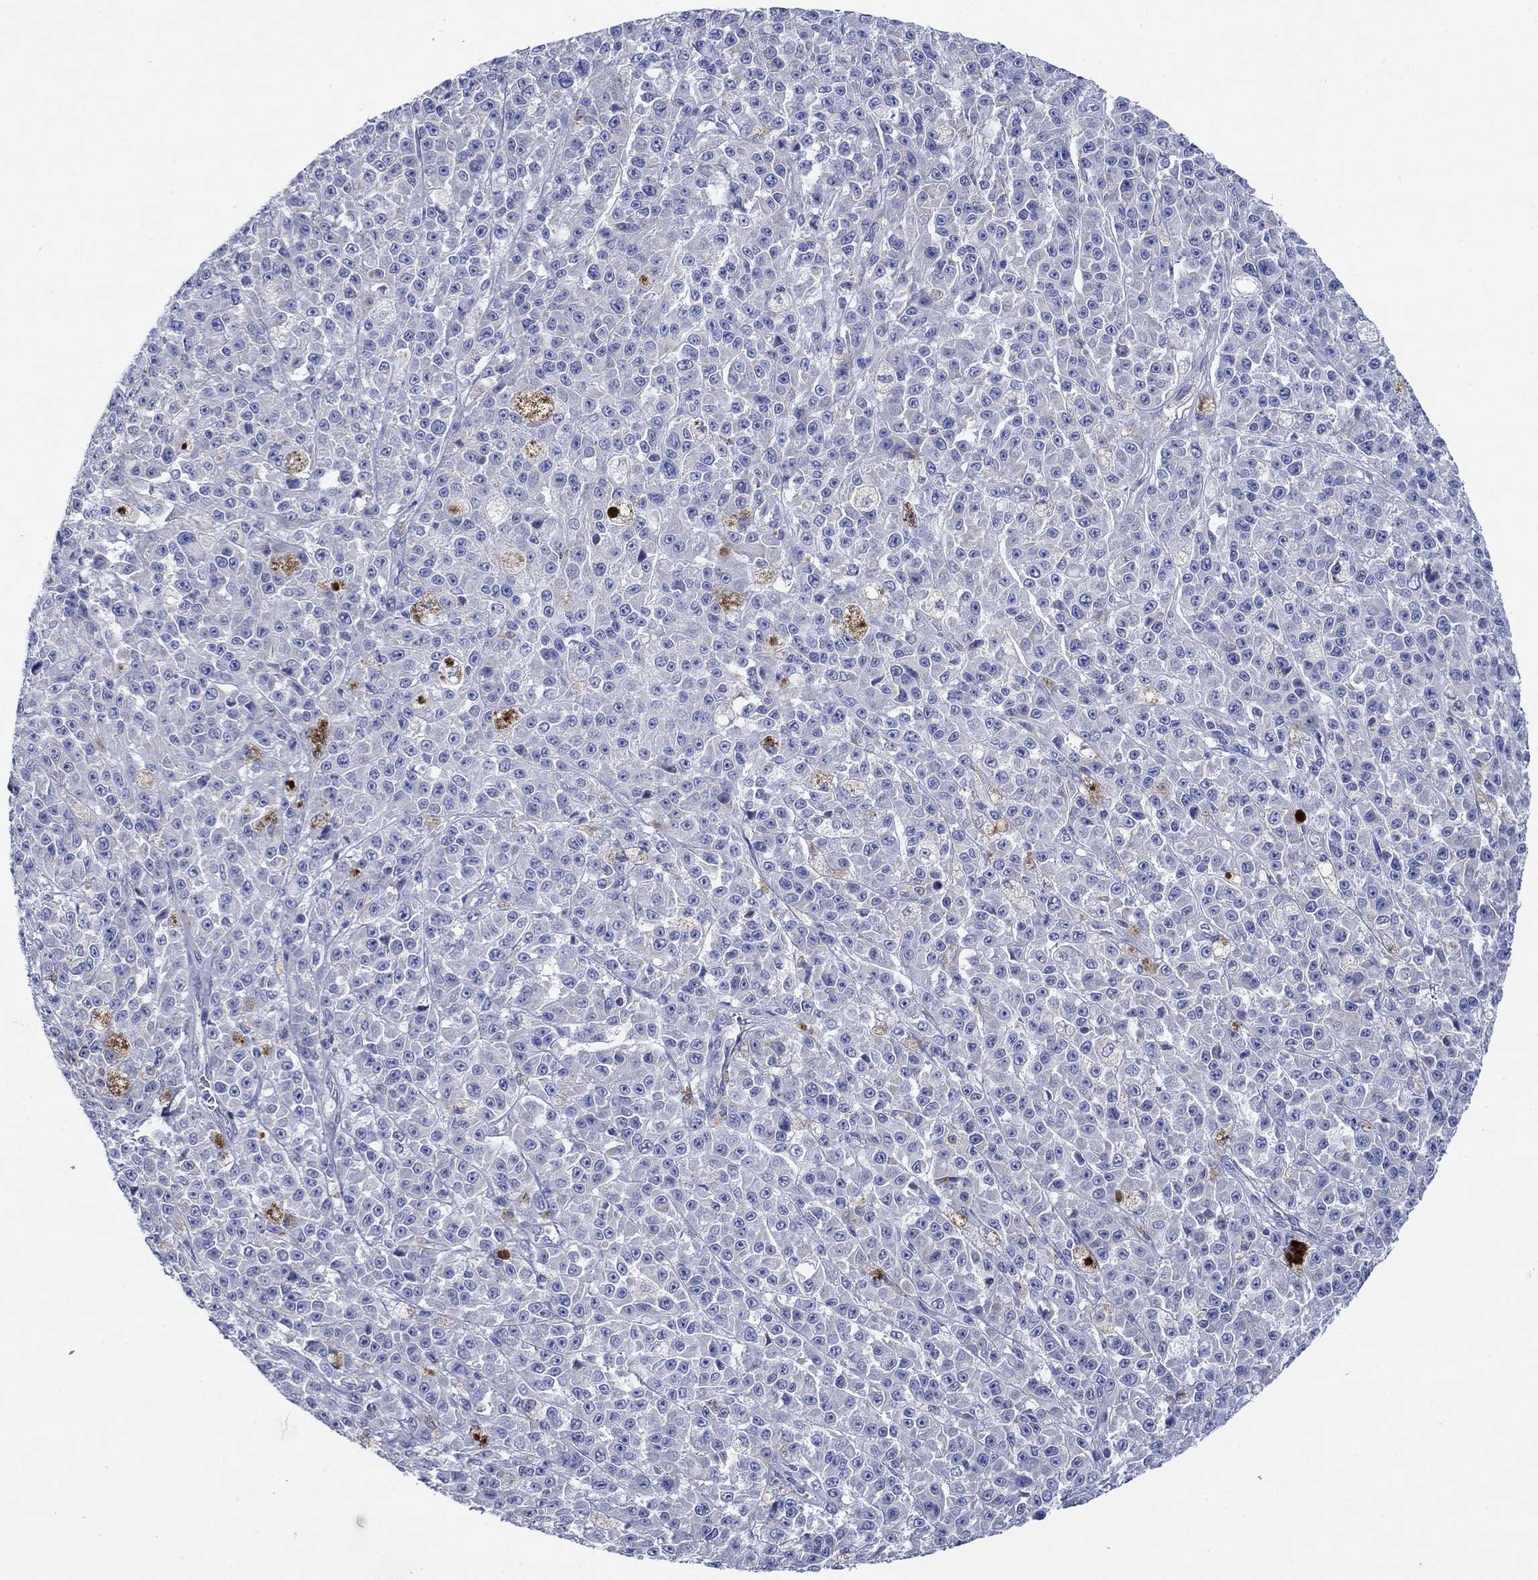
{"staining": {"intensity": "negative", "quantity": "none", "location": "none"}, "tissue": "melanoma", "cell_type": "Tumor cells", "image_type": "cancer", "snomed": [{"axis": "morphology", "description": "Malignant melanoma, NOS"}, {"axis": "topography", "description": "Skin"}], "caption": "Tumor cells show no significant positivity in melanoma.", "gene": "TRIM16", "patient": {"sex": "female", "age": 58}}